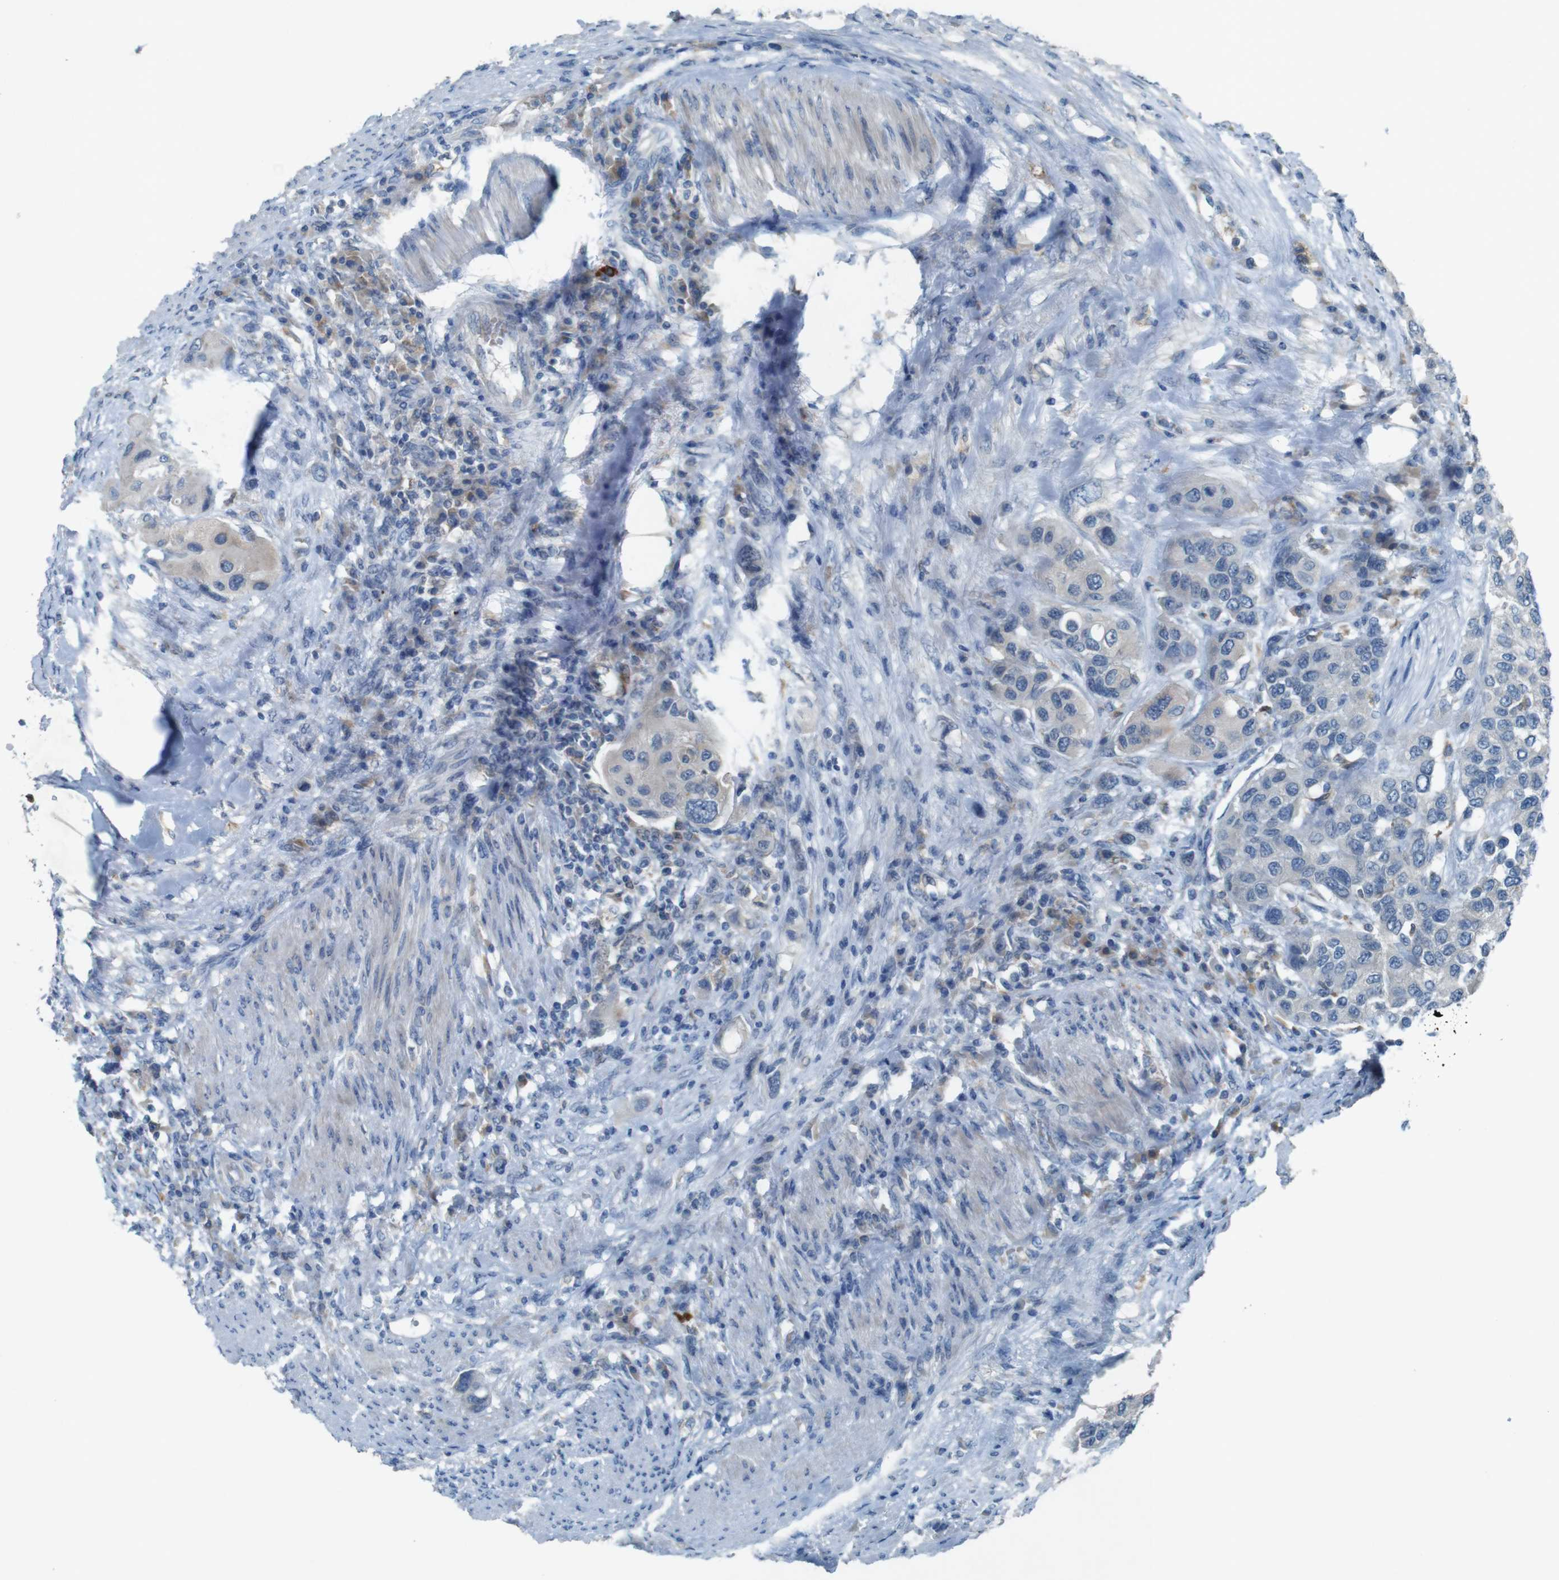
{"staining": {"intensity": "weak", "quantity": ">75%", "location": "cytoplasmic/membranous"}, "tissue": "urothelial cancer", "cell_type": "Tumor cells", "image_type": "cancer", "snomed": [{"axis": "morphology", "description": "Urothelial carcinoma, High grade"}, {"axis": "topography", "description": "Urinary bladder"}], "caption": "Approximately >75% of tumor cells in urothelial carcinoma (high-grade) display weak cytoplasmic/membranous protein positivity as visualized by brown immunohistochemical staining.", "gene": "MOGAT3", "patient": {"sex": "female", "age": 56}}